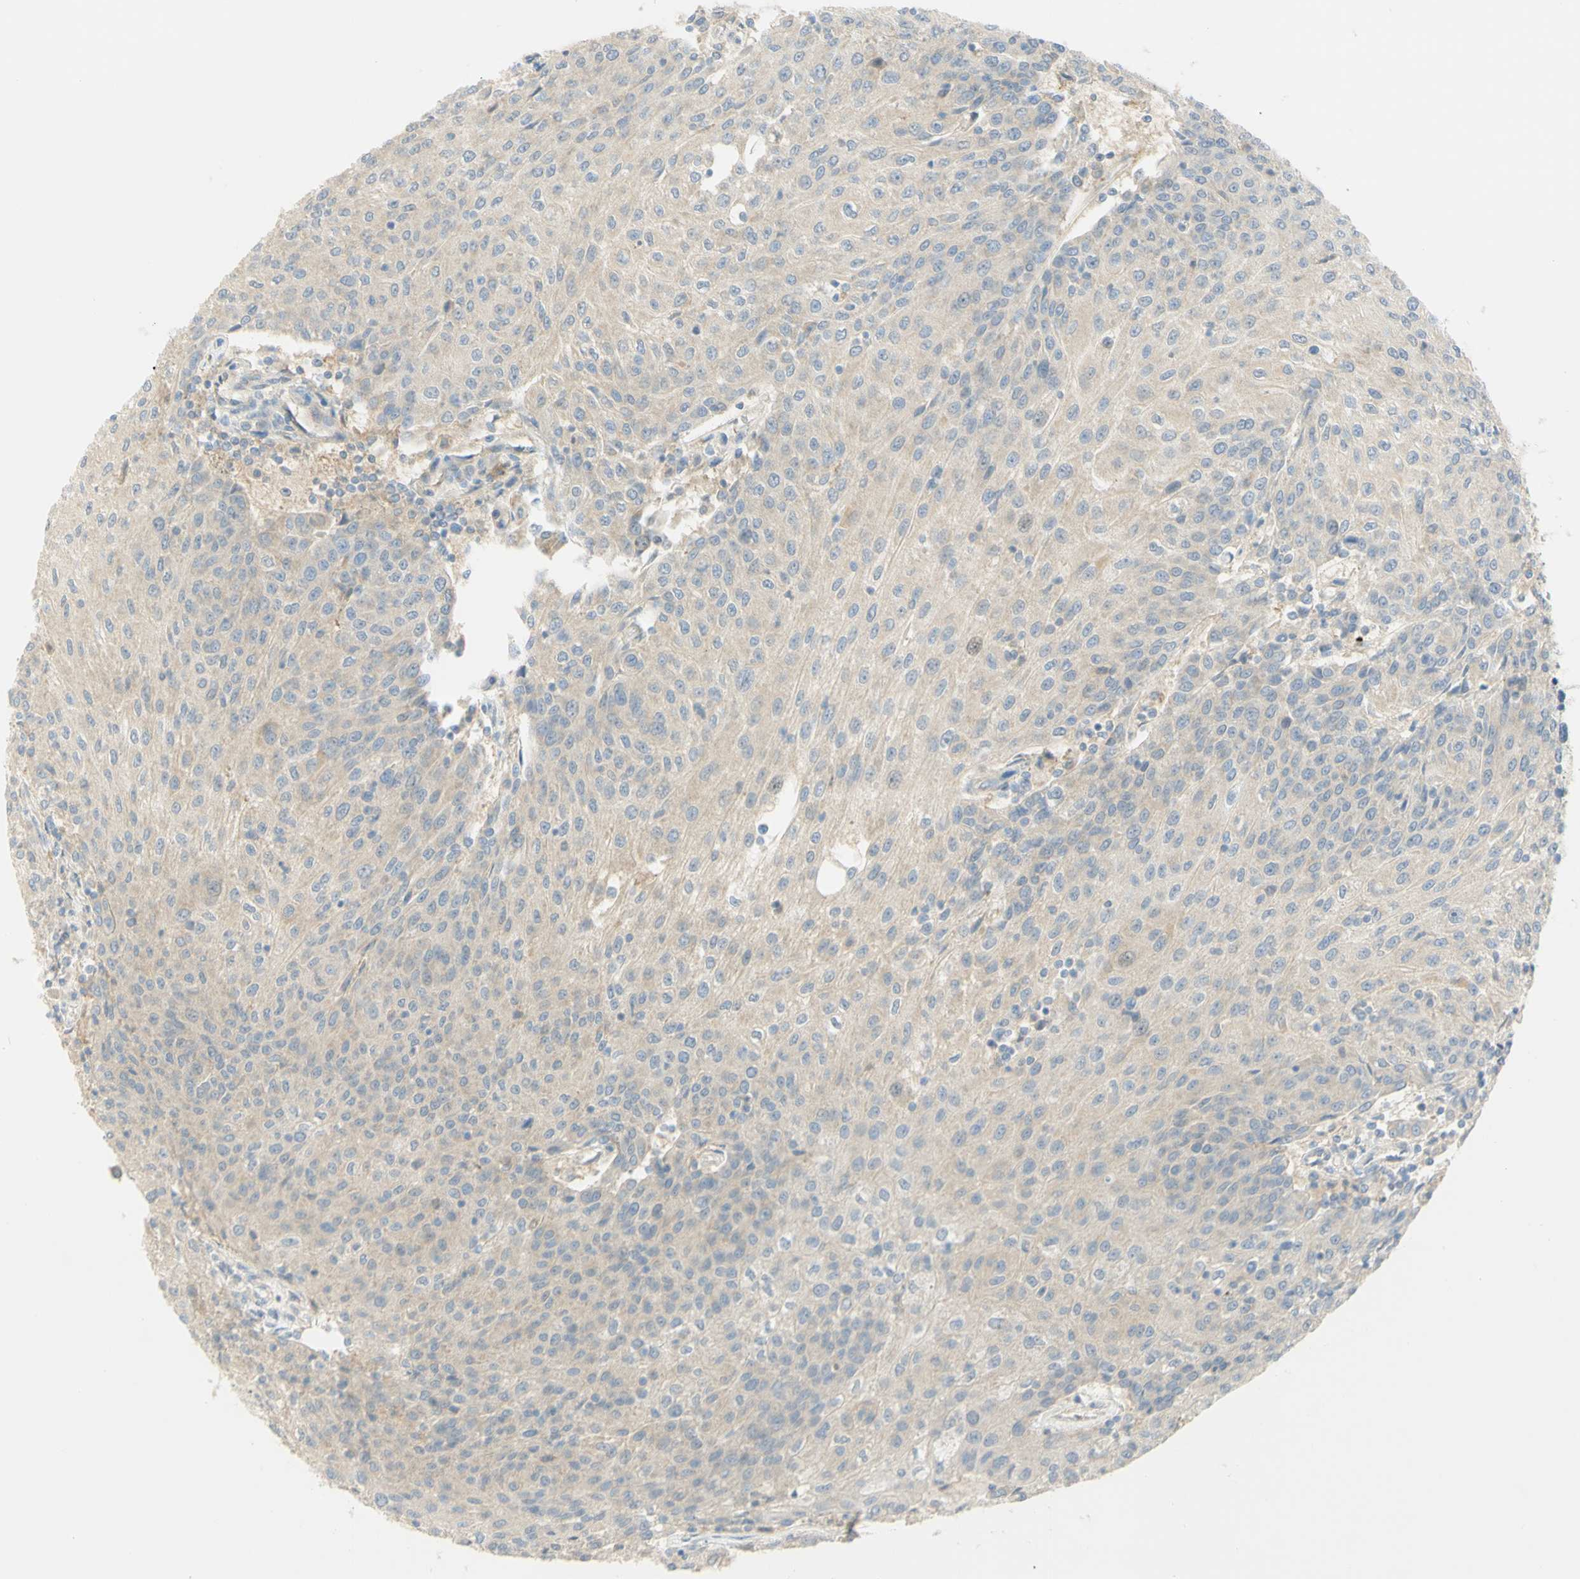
{"staining": {"intensity": "weak", "quantity": ">75%", "location": "cytoplasmic/membranous"}, "tissue": "urothelial cancer", "cell_type": "Tumor cells", "image_type": "cancer", "snomed": [{"axis": "morphology", "description": "Urothelial carcinoma, High grade"}, {"axis": "topography", "description": "Urinary bladder"}], "caption": "A brown stain shows weak cytoplasmic/membranous staining of a protein in urothelial cancer tumor cells.", "gene": "GCNT3", "patient": {"sex": "female", "age": 85}}